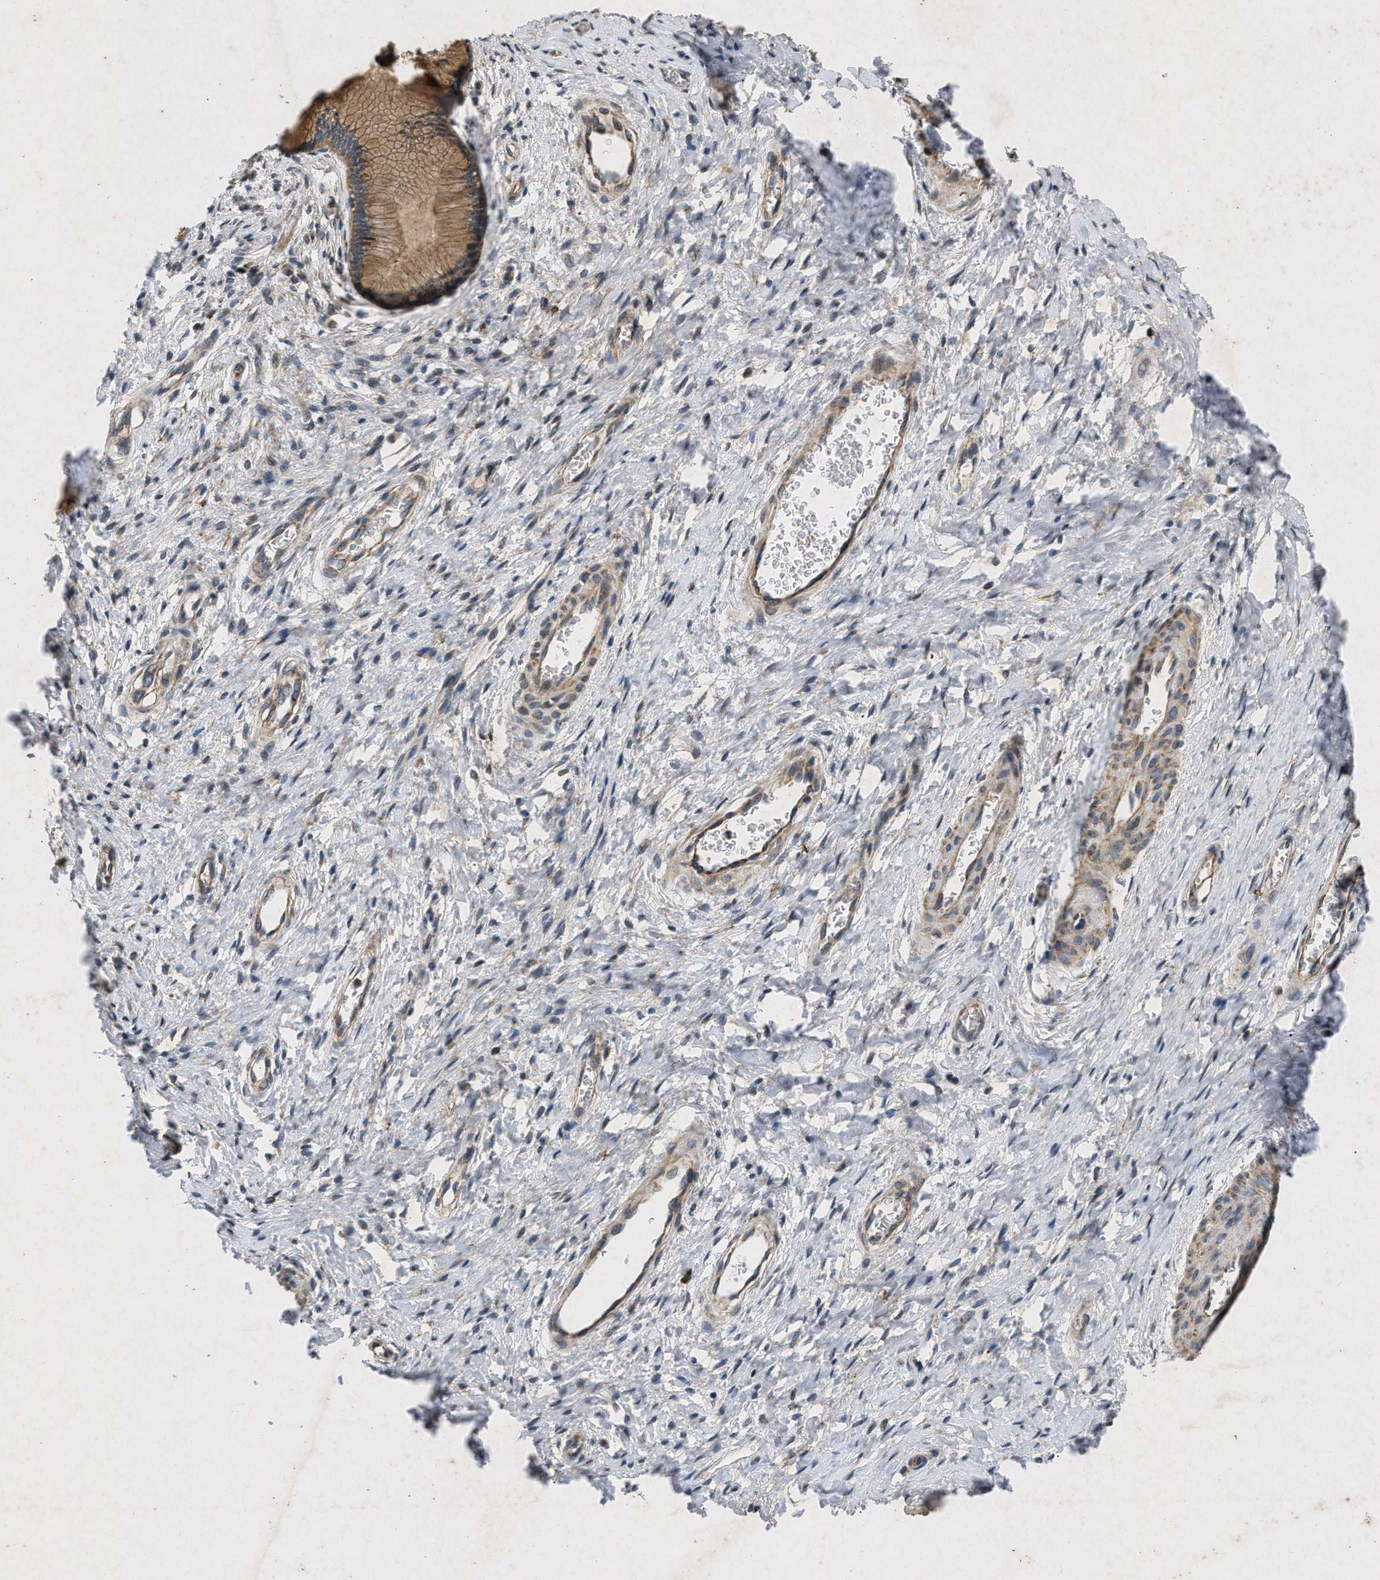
{"staining": {"intensity": "moderate", "quantity": ">75%", "location": "cytoplasmic/membranous"}, "tissue": "cervix", "cell_type": "Glandular cells", "image_type": "normal", "snomed": [{"axis": "morphology", "description": "Normal tissue, NOS"}, {"axis": "topography", "description": "Cervix"}], "caption": "The immunohistochemical stain labels moderate cytoplasmic/membranous expression in glandular cells of normal cervix.", "gene": "PRKG2", "patient": {"sex": "female", "age": 55}}